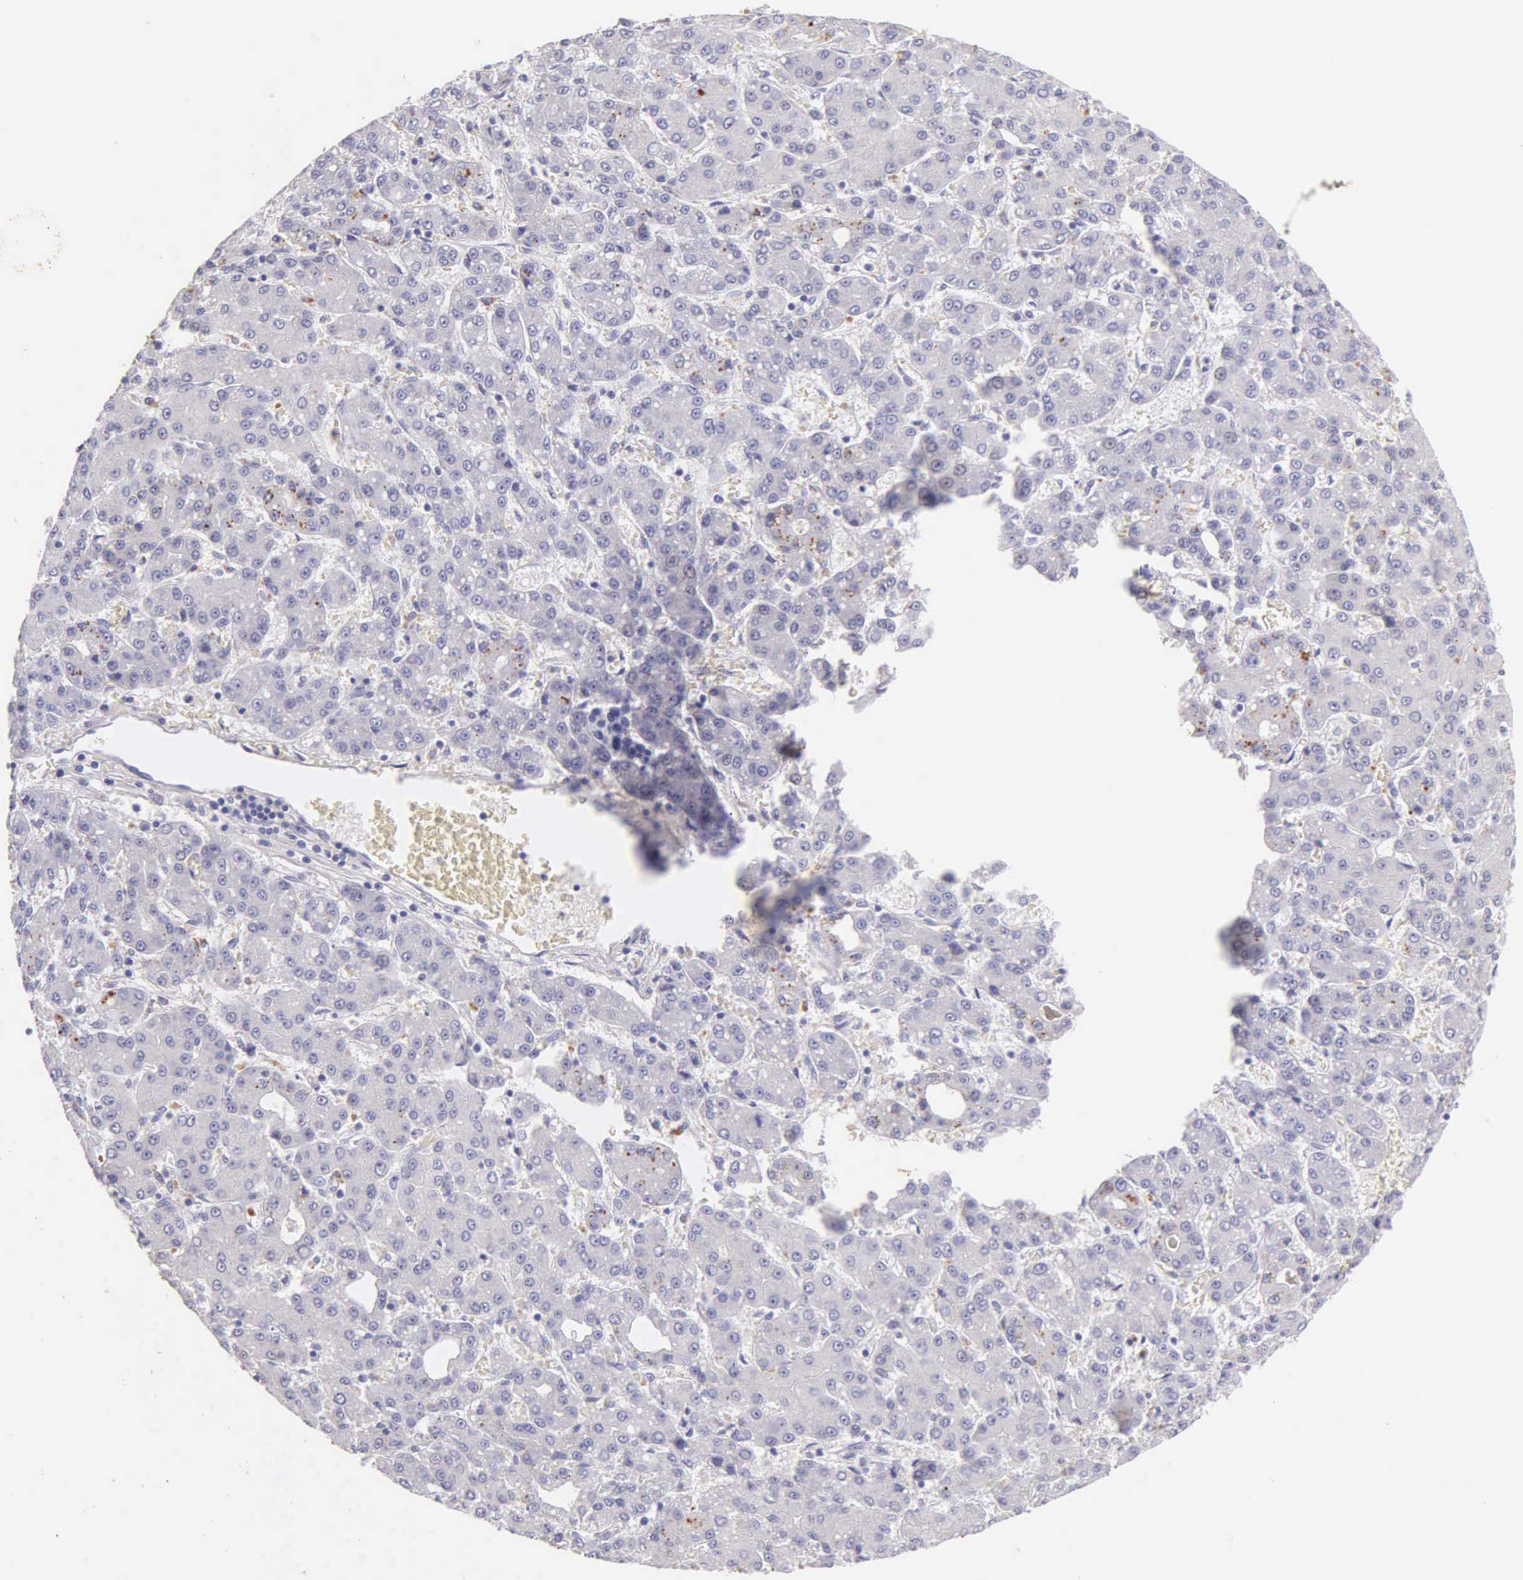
{"staining": {"intensity": "negative", "quantity": "none", "location": "none"}, "tissue": "liver cancer", "cell_type": "Tumor cells", "image_type": "cancer", "snomed": [{"axis": "morphology", "description": "Carcinoma, Hepatocellular, NOS"}, {"axis": "topography", "description": "Liver"}], "caption": "Immunohistochemistry (IHC) photomicrograph of human hepatocellular carcinoma (liver) stained for a protein (brown), which exhibits no expression in tumor cells.", "gene": "KRT17", "patient": {"sex": "male", "age": 69}}